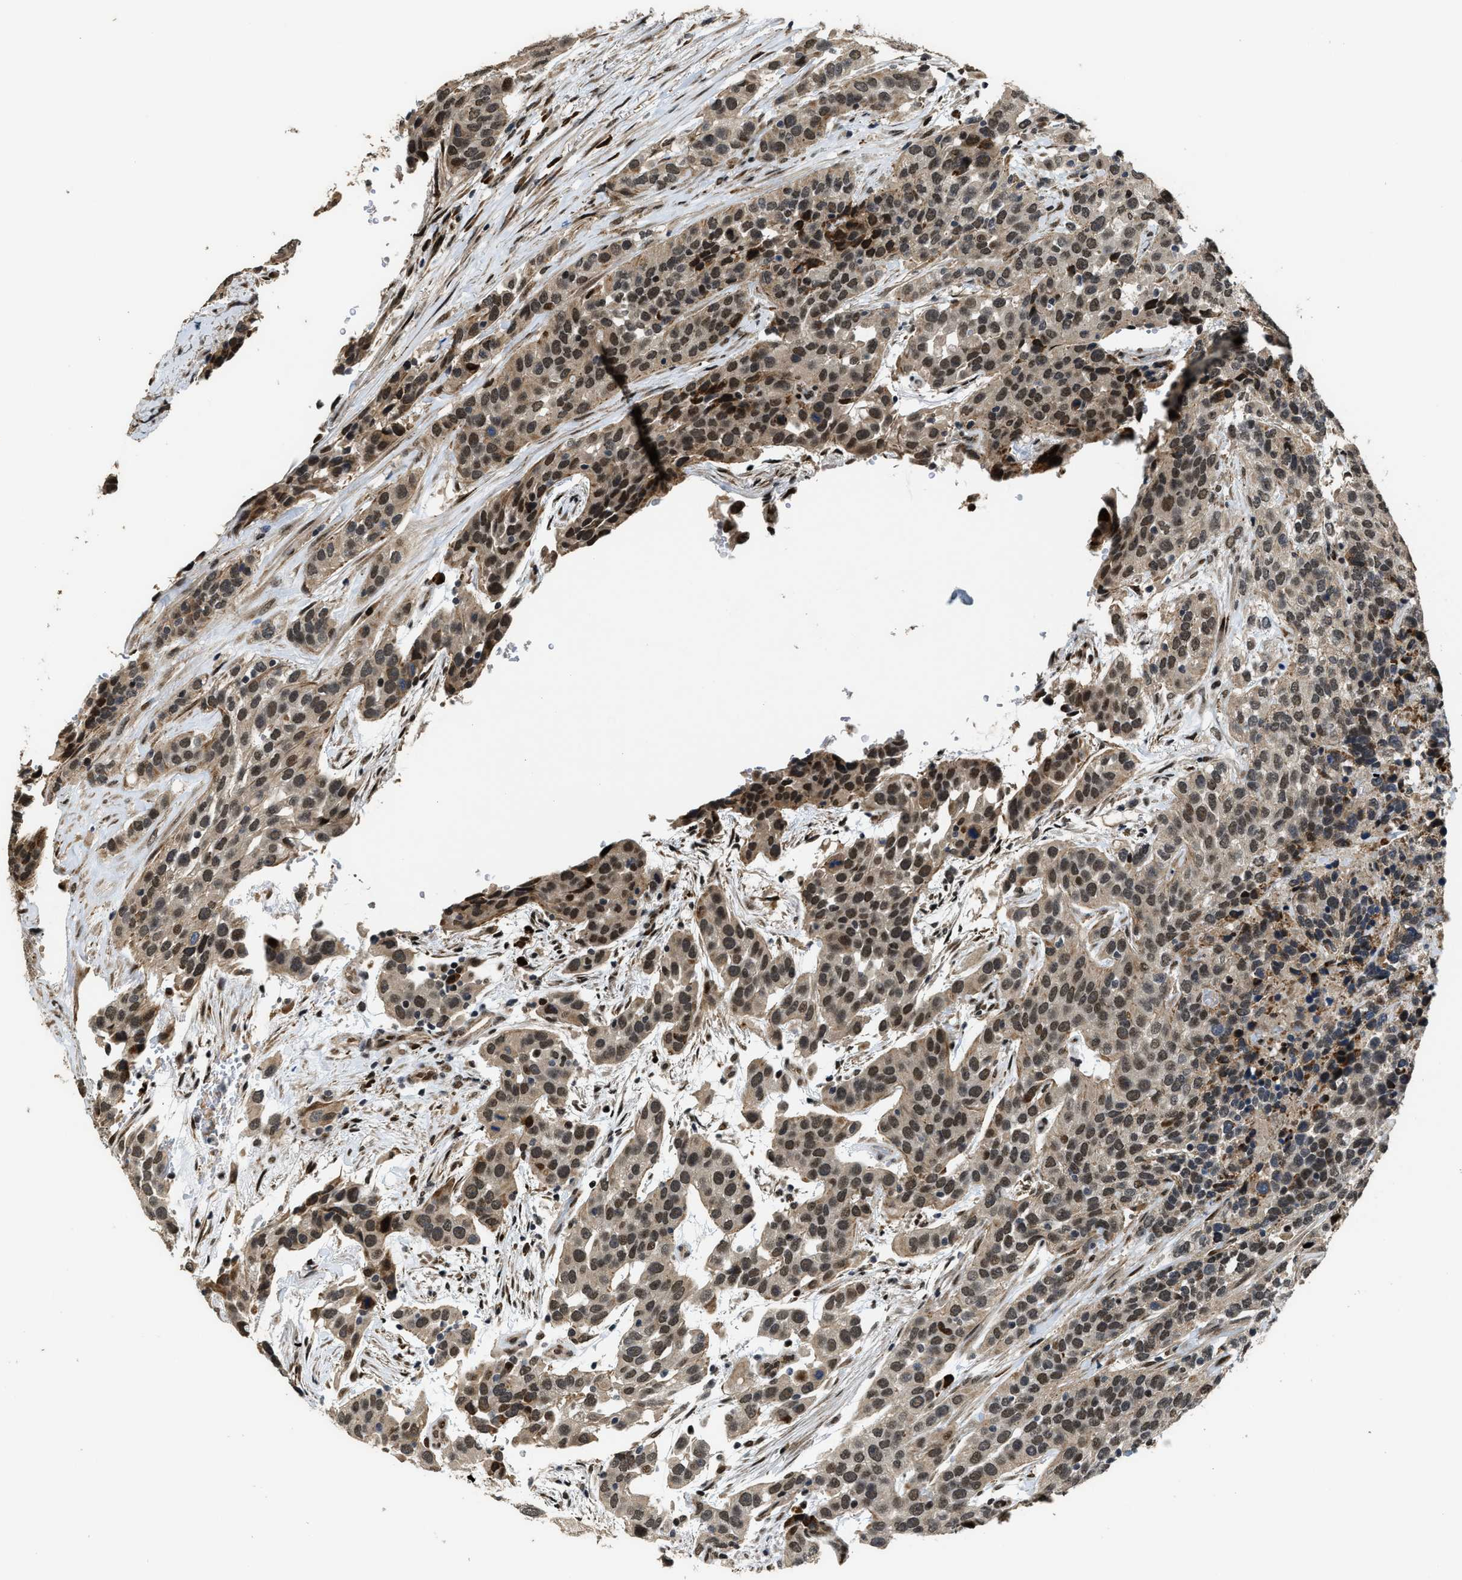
{"staining": {"intensity": "moderate", "quantity": ">75%", "location": "nuclear"}, "tissue": "urothelial cancer", "cell_type": "Tumor cells", "image_type": "cancer", "snomed": [{"axis": "morphology", "description": "Urothelial carcinoma, High grade"}, {"axis": "topography", "description": "Urinary bladder"}], "caption": "Urothelial cancer stained for a protein demonstrates moderate nuclear positivity in tumor cells.", "gene": "SERTAD2", "patient": {"sex": "female", "age": 80}}